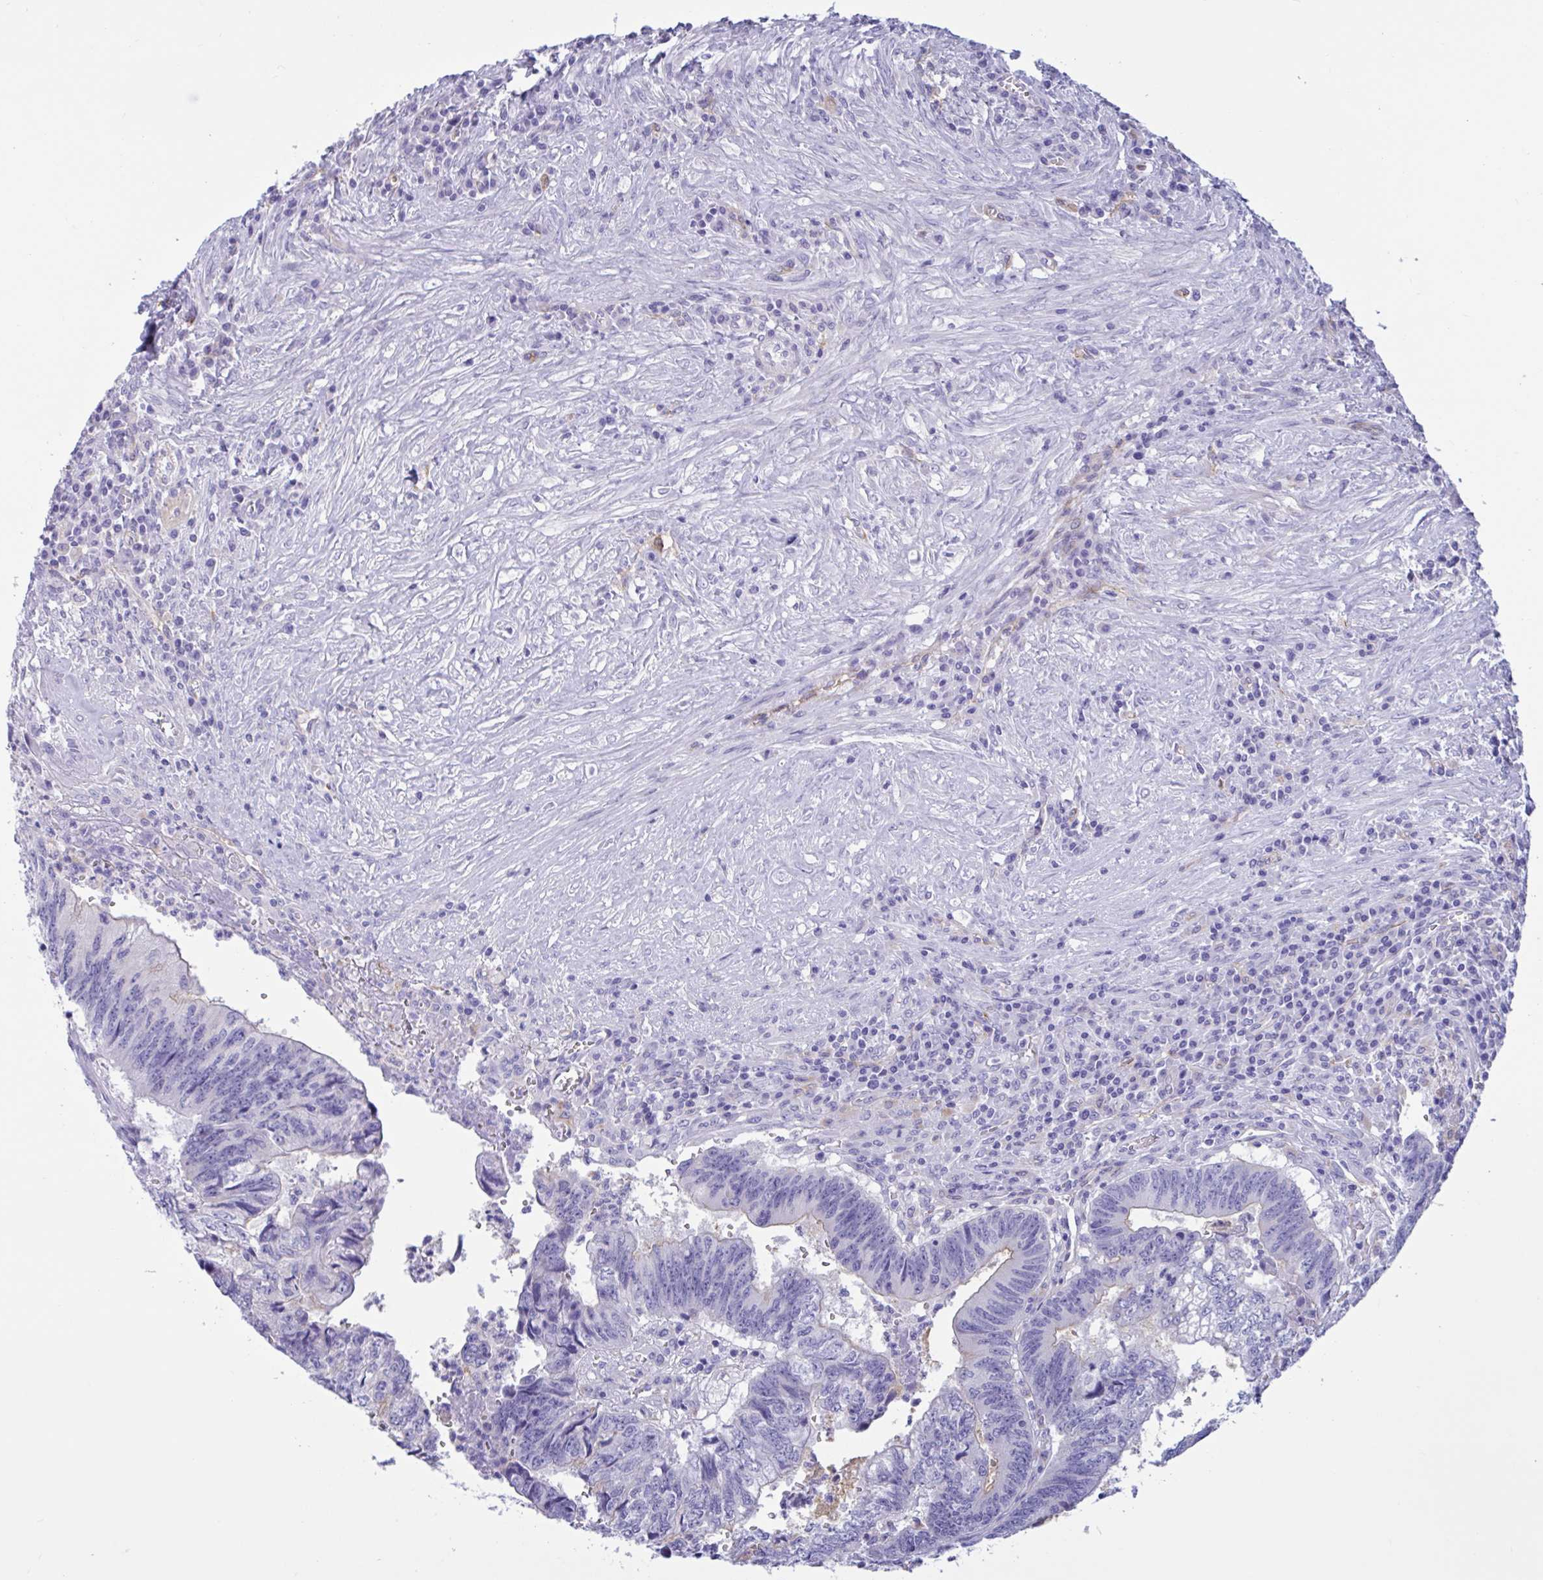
{"staining": {"intensity": "negative", "quantity": "none", "location": "none"}, "tissue": "colorectal cancer", "cell_type": "Tumor cells", "image_type": "cancer", "snomed": [{"axis": "morphology", "description": "Adenocarcinoma, NOS"}, {"axis": "topography", "description": "Colon"}], "caption": "Immunohistochemical staining of human colorectal adenocarcinoma demonstrates no significant expression in tumor cells.", "gene": "RPL22L1", "patient": {"sex": "male", "age": 86}}